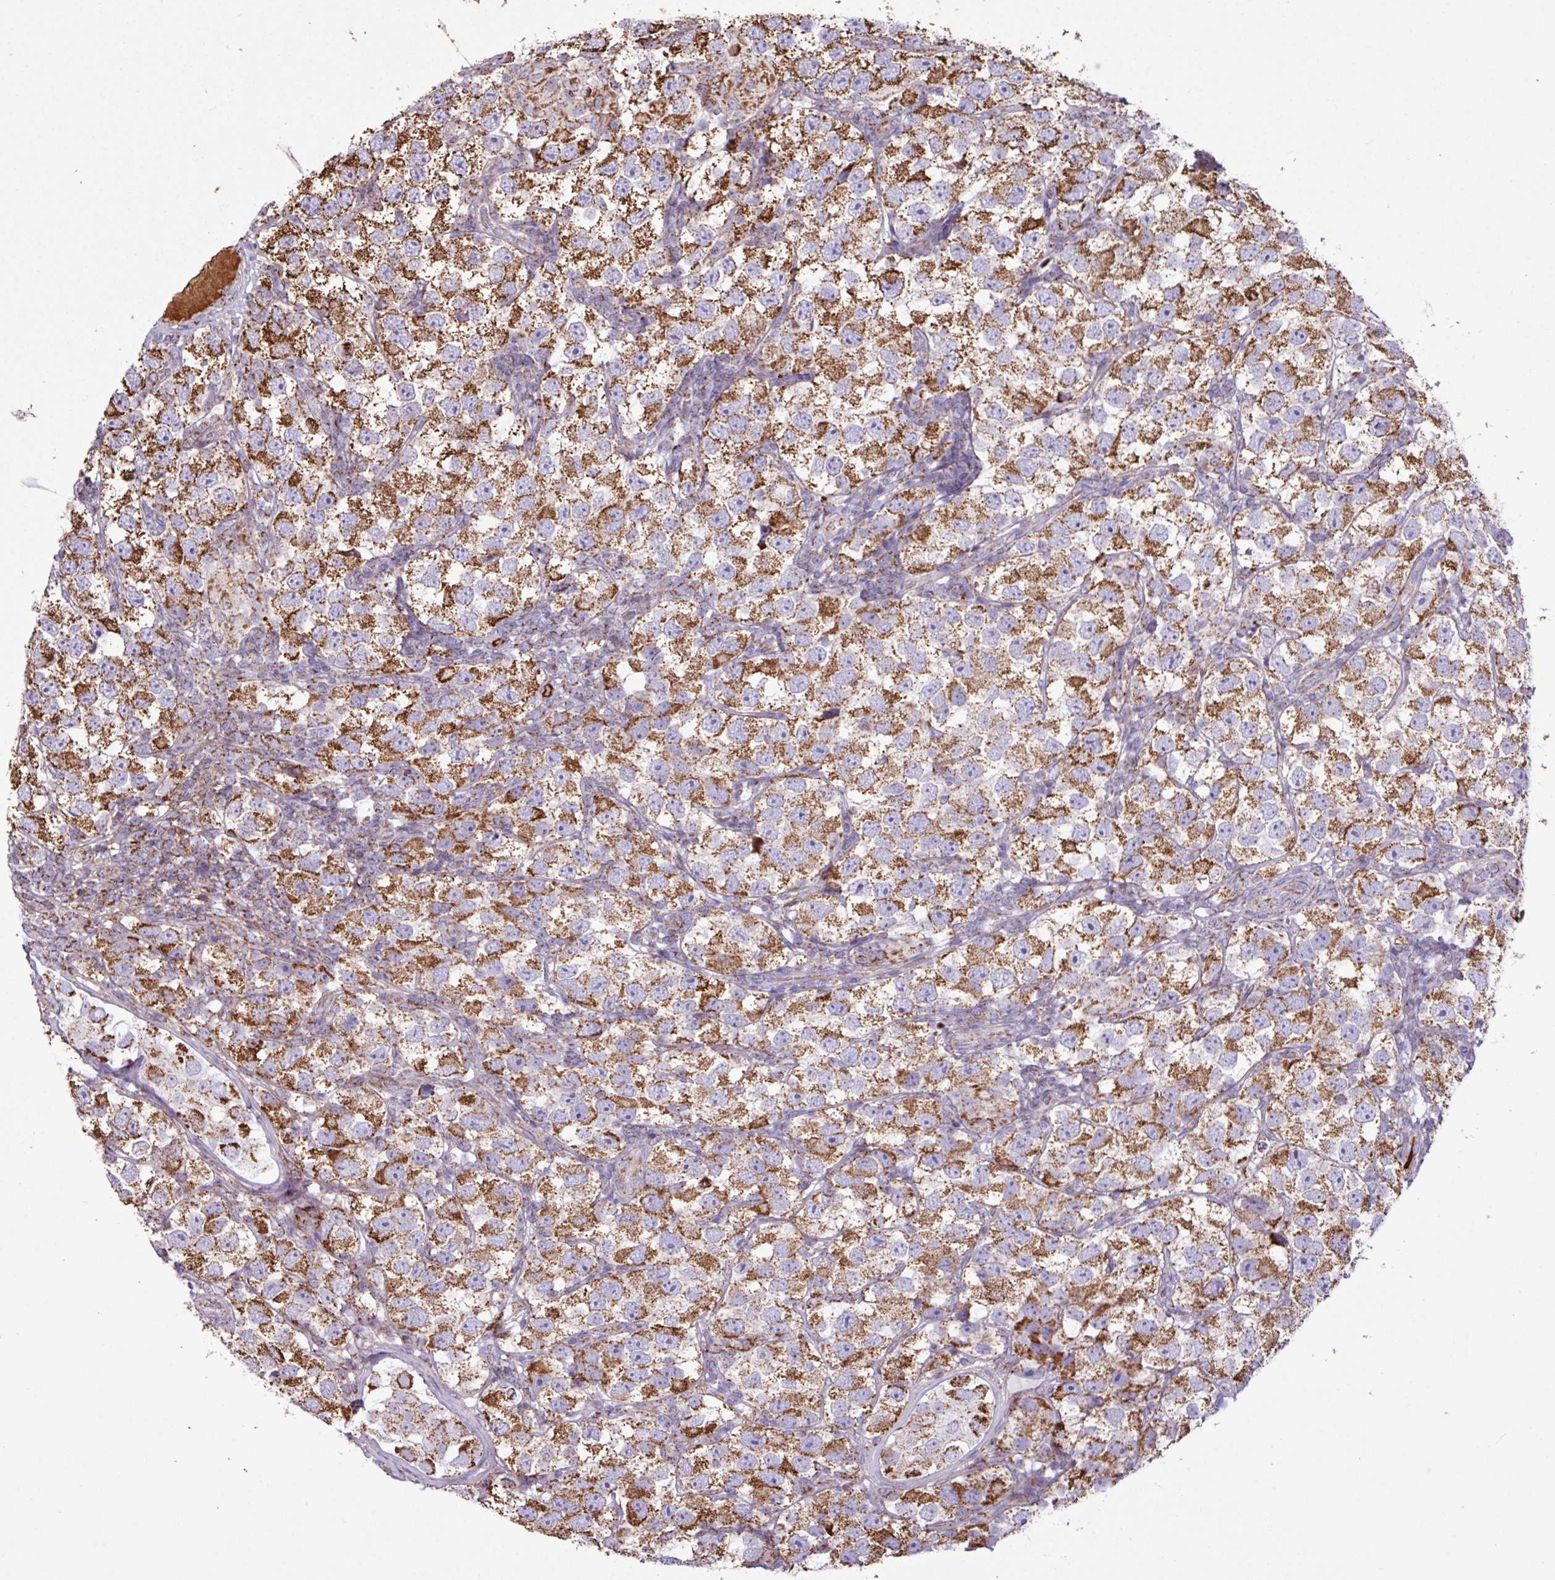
{"staining": {"intensity": "moderate", "quantity": ">75%", "location": "cytoplasmic/membranous"}, "tissue": "testis cancer", "cell_type": "Tumor cells", "image_type": "cancer", "snomed": [{"axis": "morphology", "description": "Seminoma, NOS"}, {"axis": "topography", "description": "Testis"}], "caption": "Immunohistochemistry (IHC) image of testis cancer stained for a protein (brown), which displays medium levels of moderate cytoplasmic/membranous staining in approximately >75% of tumor cells.", "gene": "RTL3", "patient": {"sex": "male", "age": 26}}